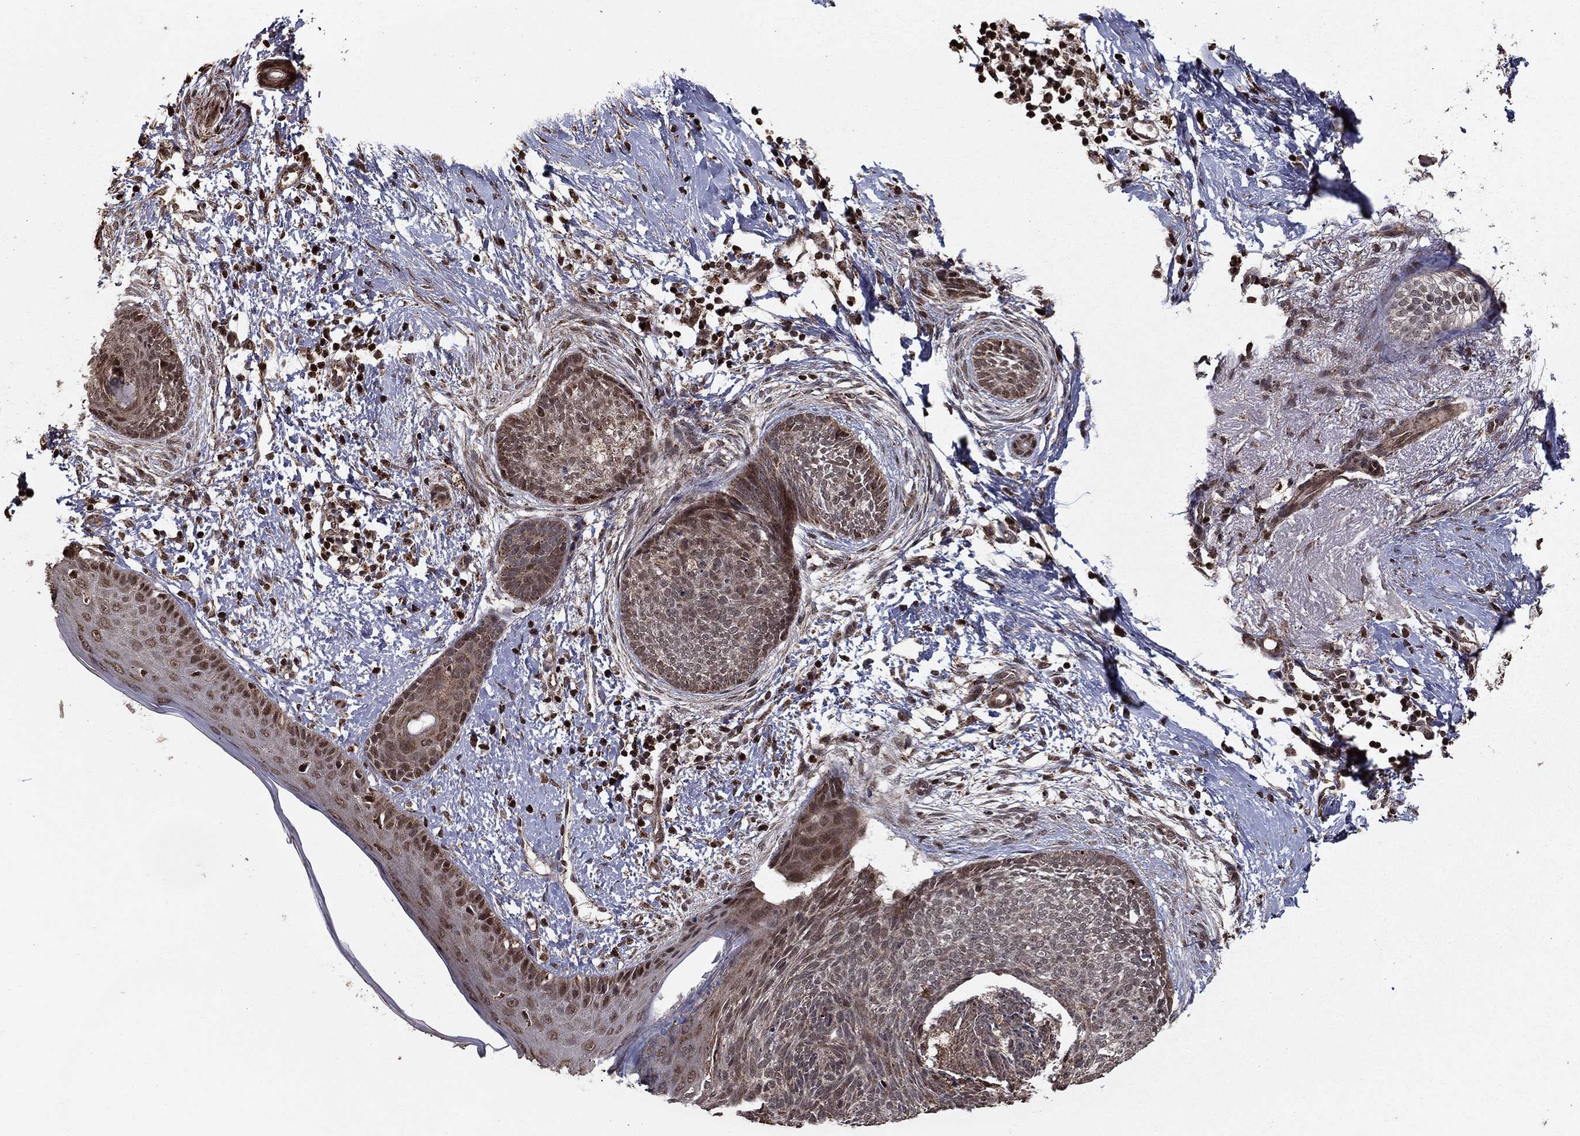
{"staining": {"intensity": "moderate", "quantity": "25%-75%", "location": "cytoplasmic/membranous"}, "tissue": "skin cancer", "cell_type": "Tumor cells", "image_type": "cancer", "snomed": [{"axis": "morphology", "description": "Basal cell carcinoma"}, {"axis": "topography", "description": "Skin"}], "caption": "Moderate cytoplasmic/membranous protein positivity is present in approximately 25%-75% of tumor cells in skin basal cell carcinoma.", "gene": "ACOT13", "patient": {"sex": "female", "age": 65}}